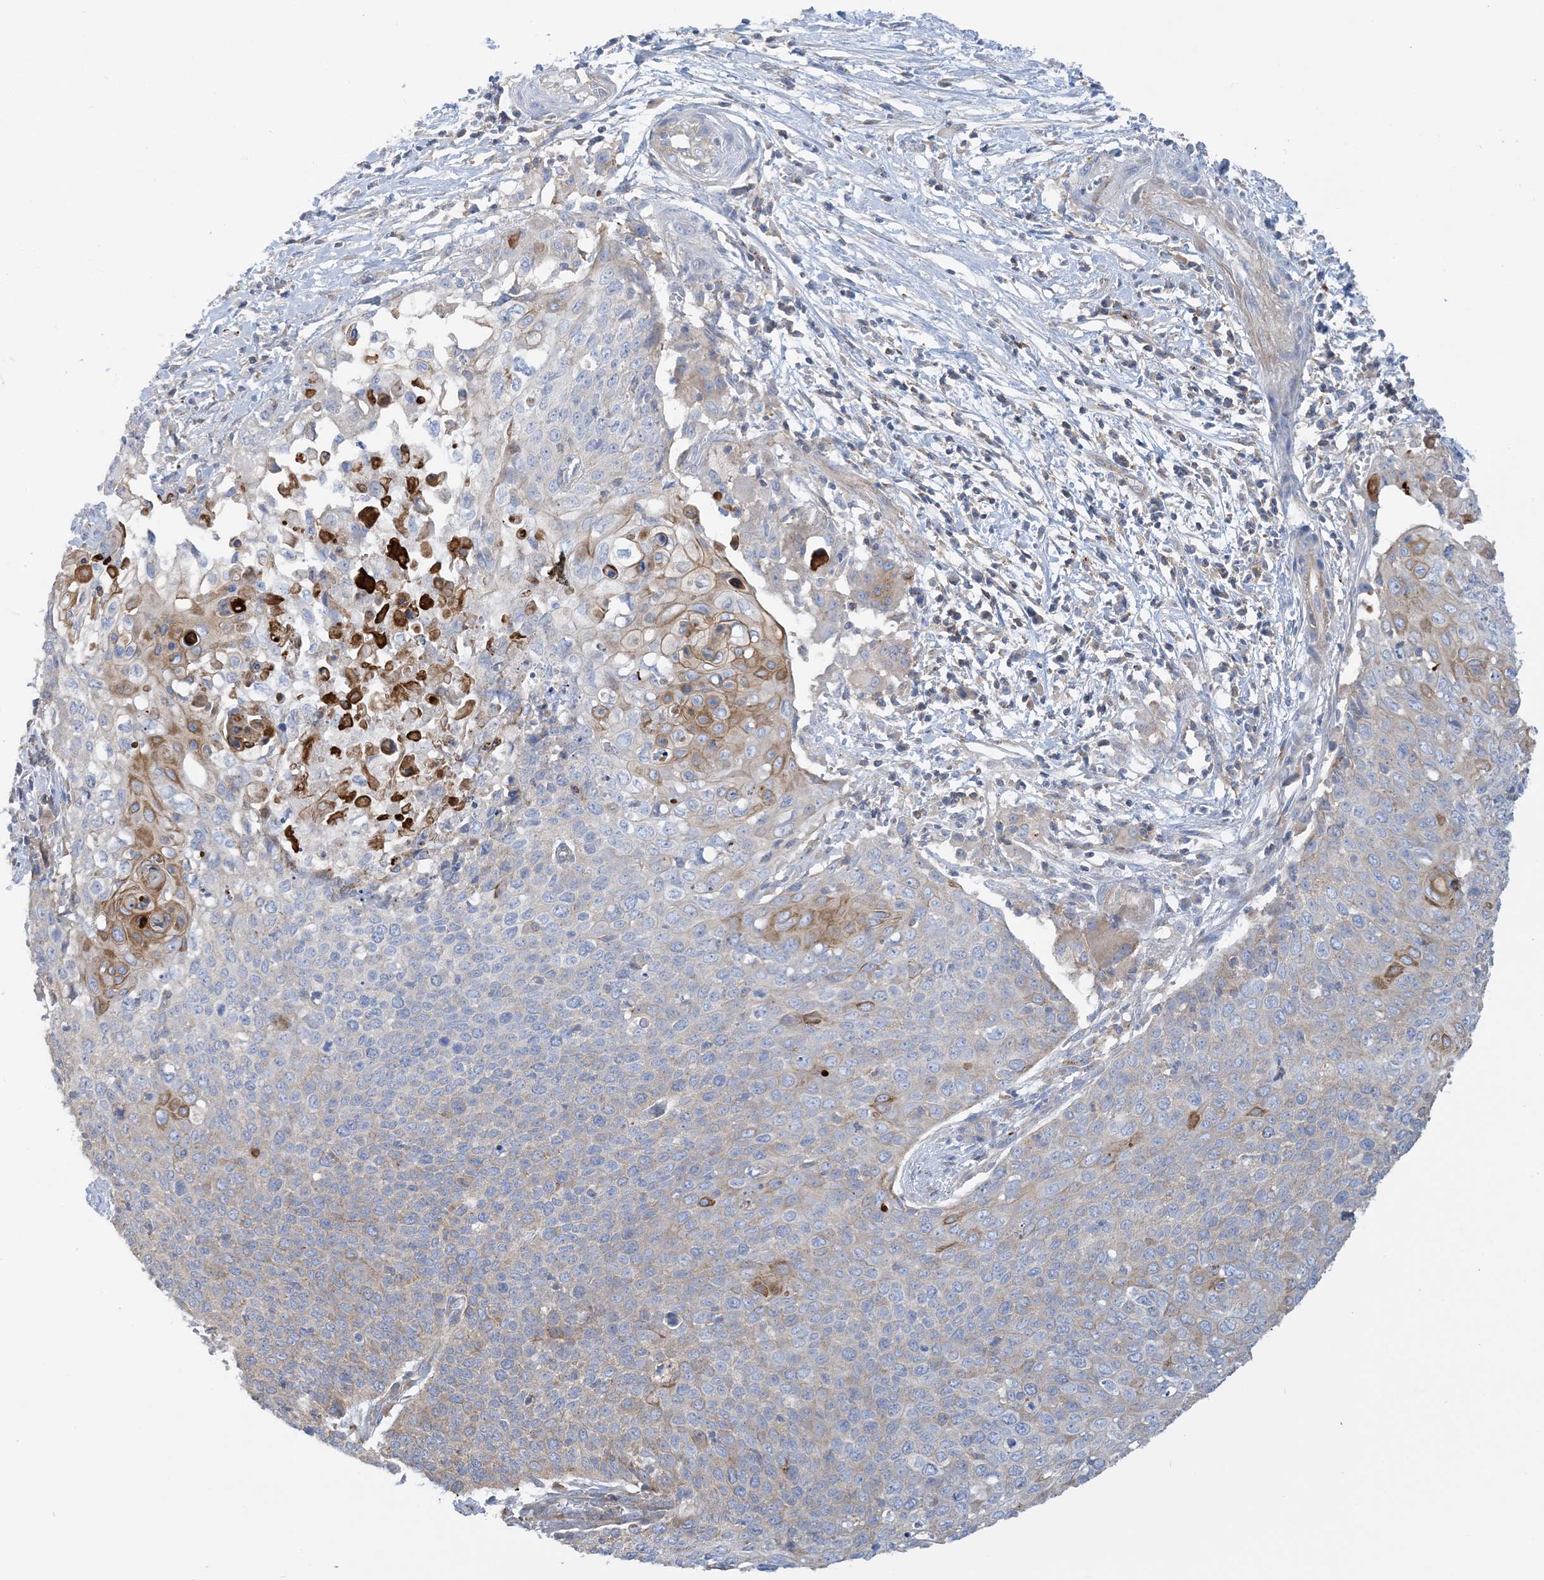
{"staining": {"intensity": "moderate", "quantity": "<25%", "location": "cytoplasmic/membranous"}, "tissue": "cervical cancer", "cell_type": "Tumor cells", "image_type": "cancer", "snomed": [{"axis": "morphology", "description": "Squamous cell carcinoma, NOS"}, {"axis": "topography", "description": "Cervix"}], "caption": "Protein analysis of cervical cancer tissue reveals moderate cytoplasmic/membranous staining in about <25% of tumor cells.", "gene": "CALHM5", "patient": {"sex": "female", "age": 39}}